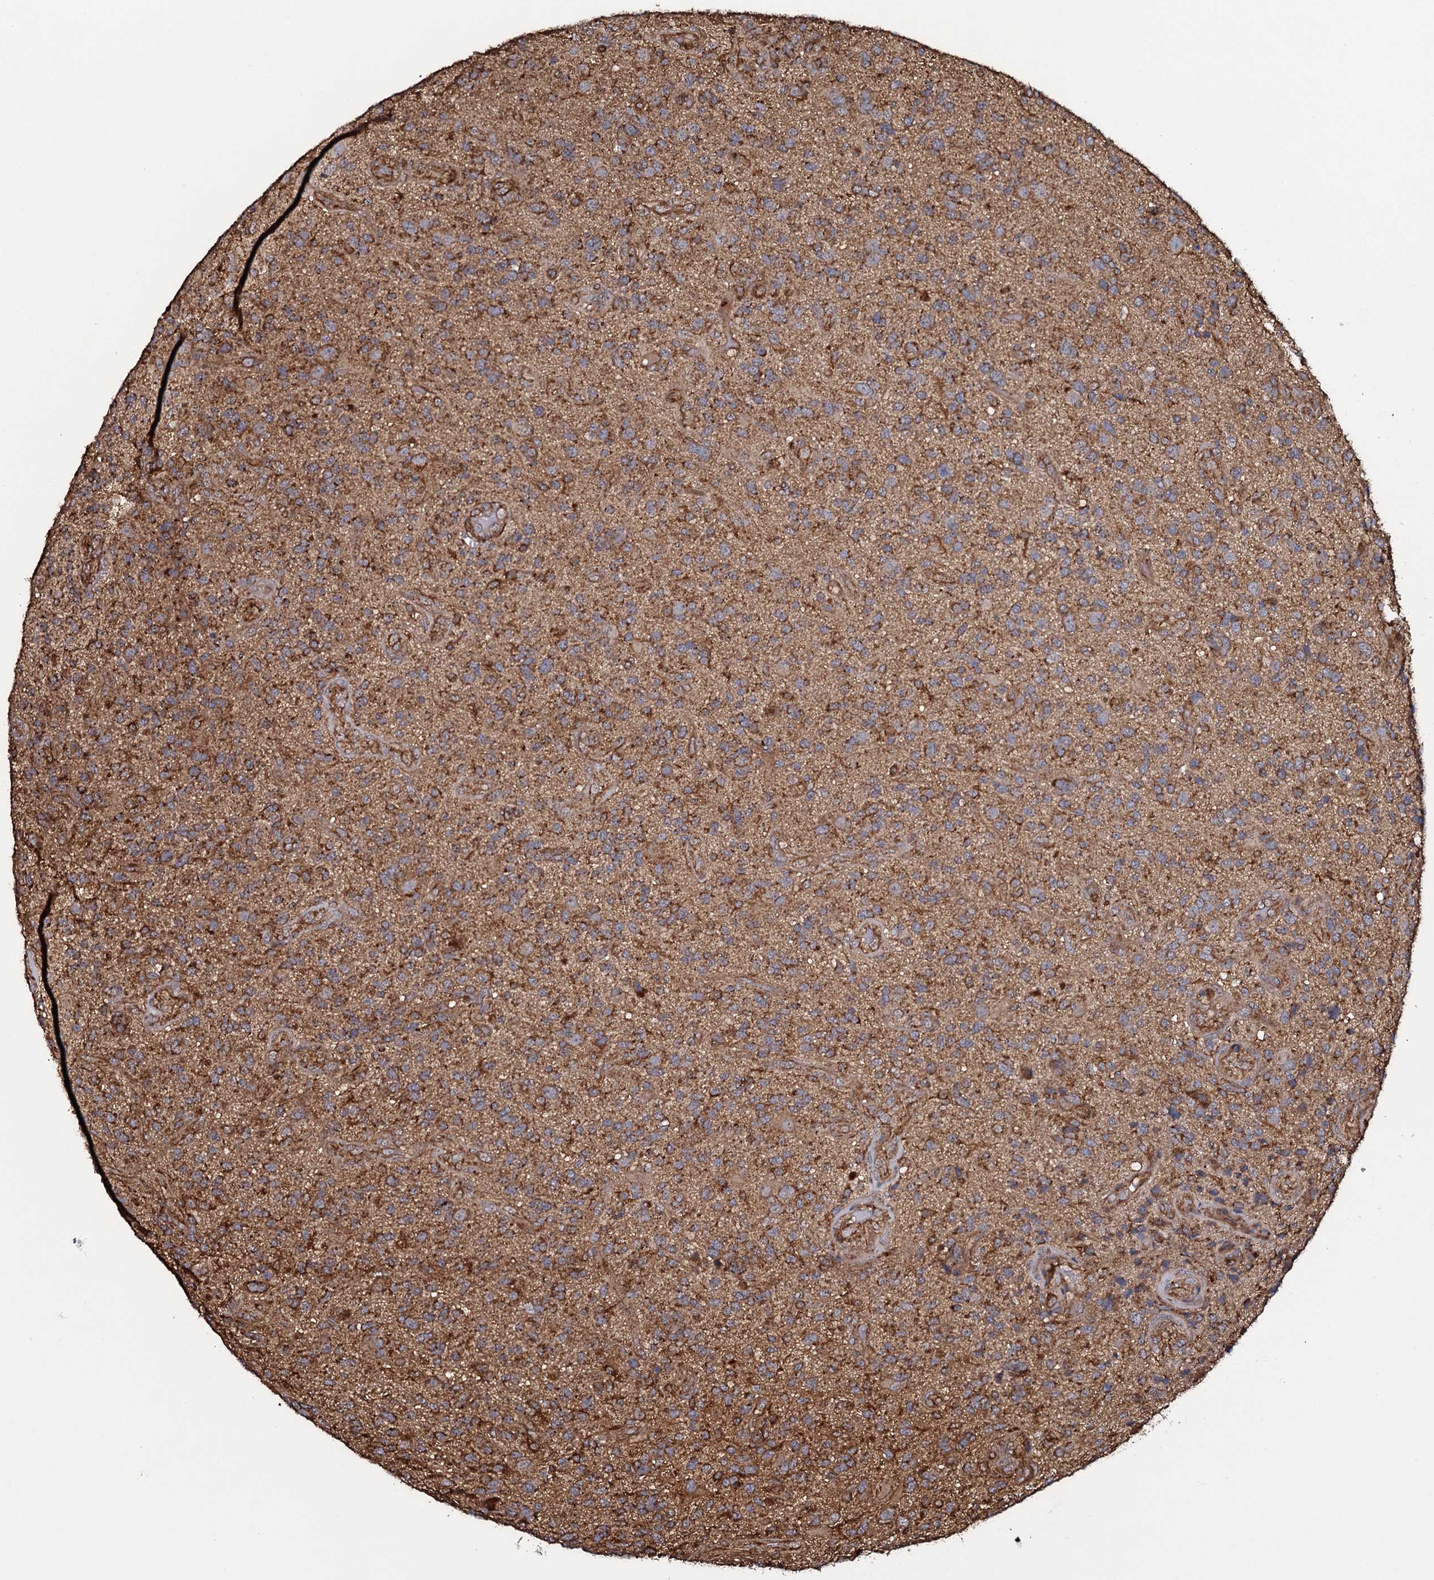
{"staining": {"intensity": "moderate", "quantity": "25%-75%", "location": "cytoplasmic/membranous"}, "tissue": "glioma", "cell_type": "Tumor cells", "image_type": "cancer", "snomed": [{"axis": "morphology", "description": "Glioma, malignant, High grade"}, {"axis": "topography", "description": "Brain"}], "caption": "The photomicrograph displays immunohistochemical staining of malignant high-grade glioma. There is moderate cytoplasmic/membranous positivity is seen in approximately 25%-75% of tumor cells. Nuclei are stained in blue.", "gene": "VWA8", "patient": {"sex": "male", "age": 47}}